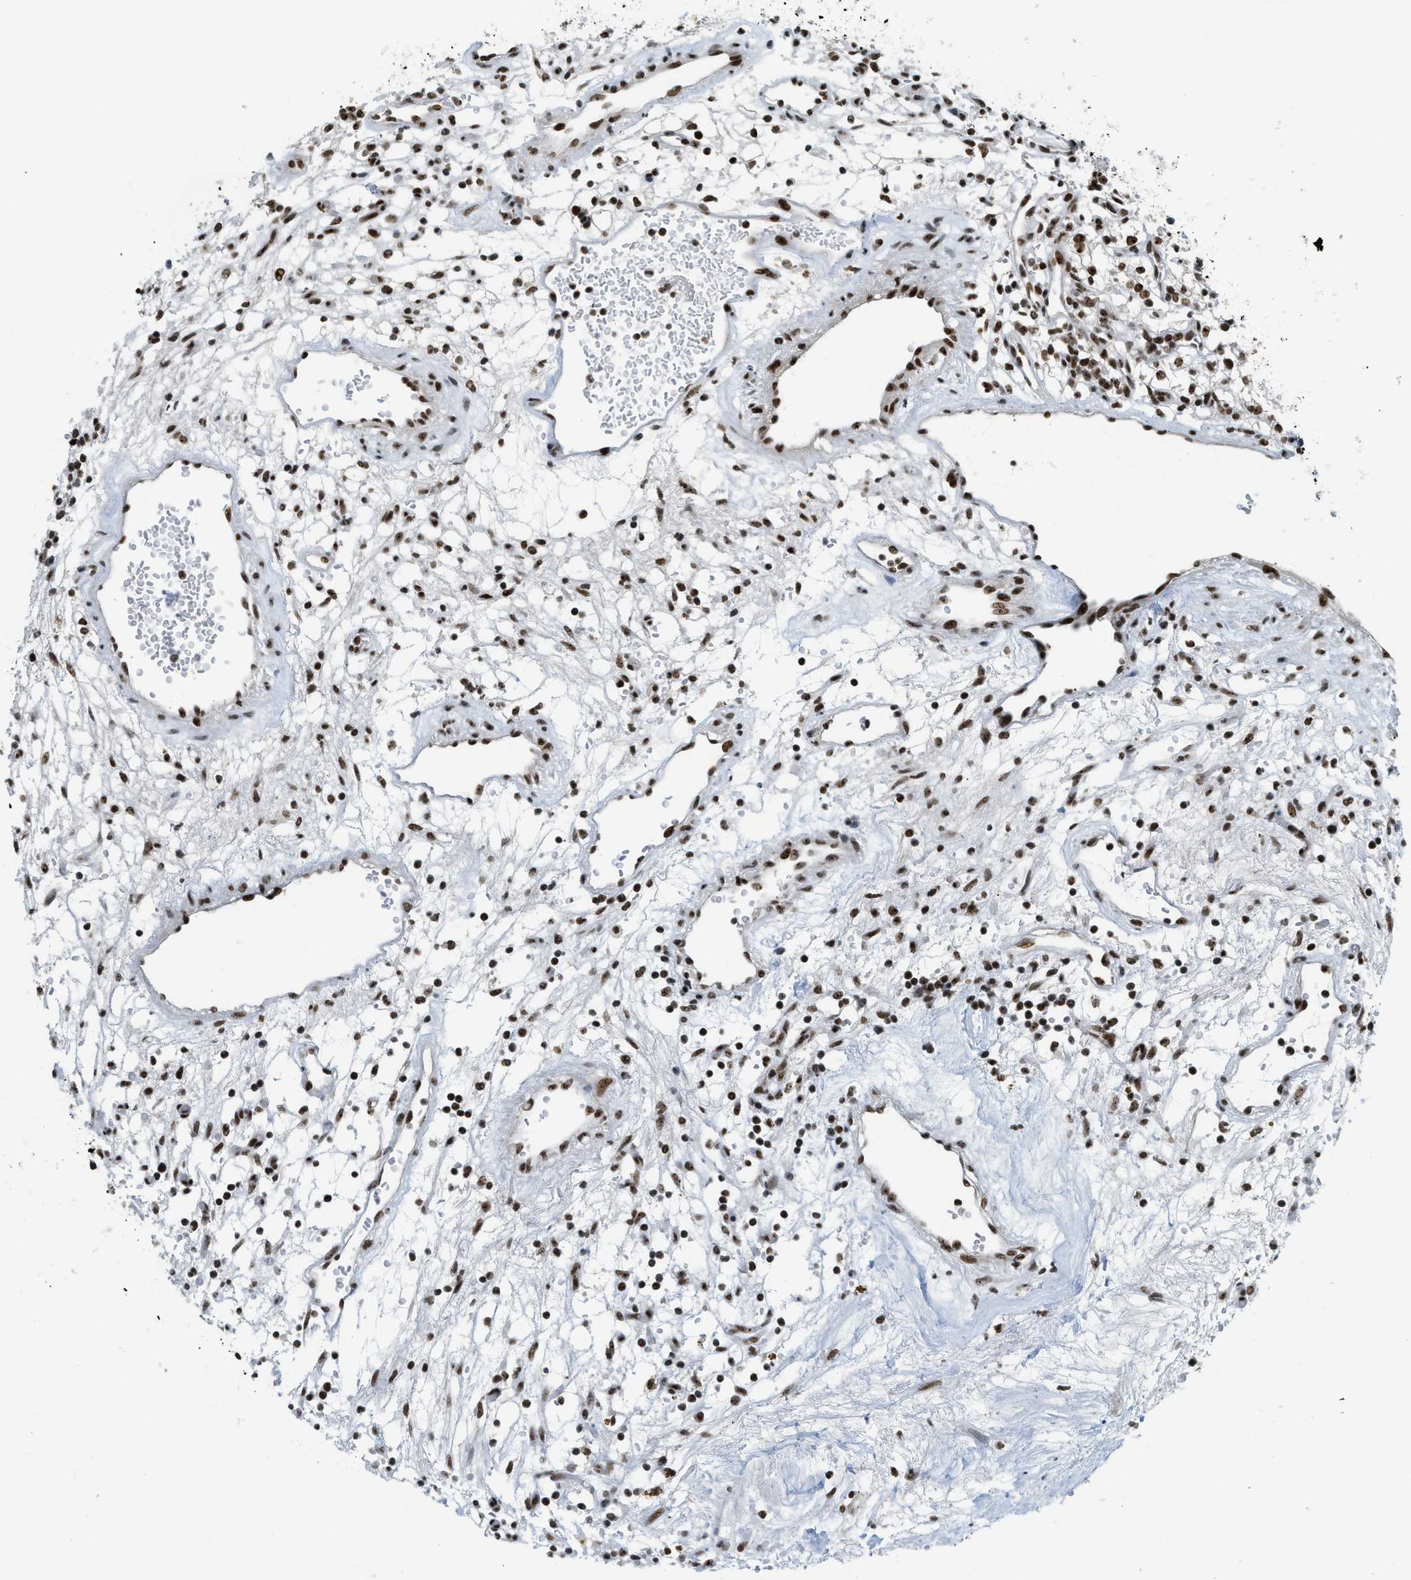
{"staining": {"intensity": "moderate", "quantity": ">75%", "location": "nuclear"}, "tissue": "renal cancer", "cell_type": "Tumor cells", "image_type": "cancer", "snomed": [{"axis": "morphology", "description": "Adenocarcinoma, NOS"}, {"axis": "topography", "description": "Kidney"}], "caption": "This photomicrograph shows renal cancer stained with immunohistochemistry to label a protein in brown. The nuclear of tumor cells show moderate positivity for the protein. Nuclei are counter-stained blue.", "gene": "URB1", "patient": {"sex": "male", "age": 59}}